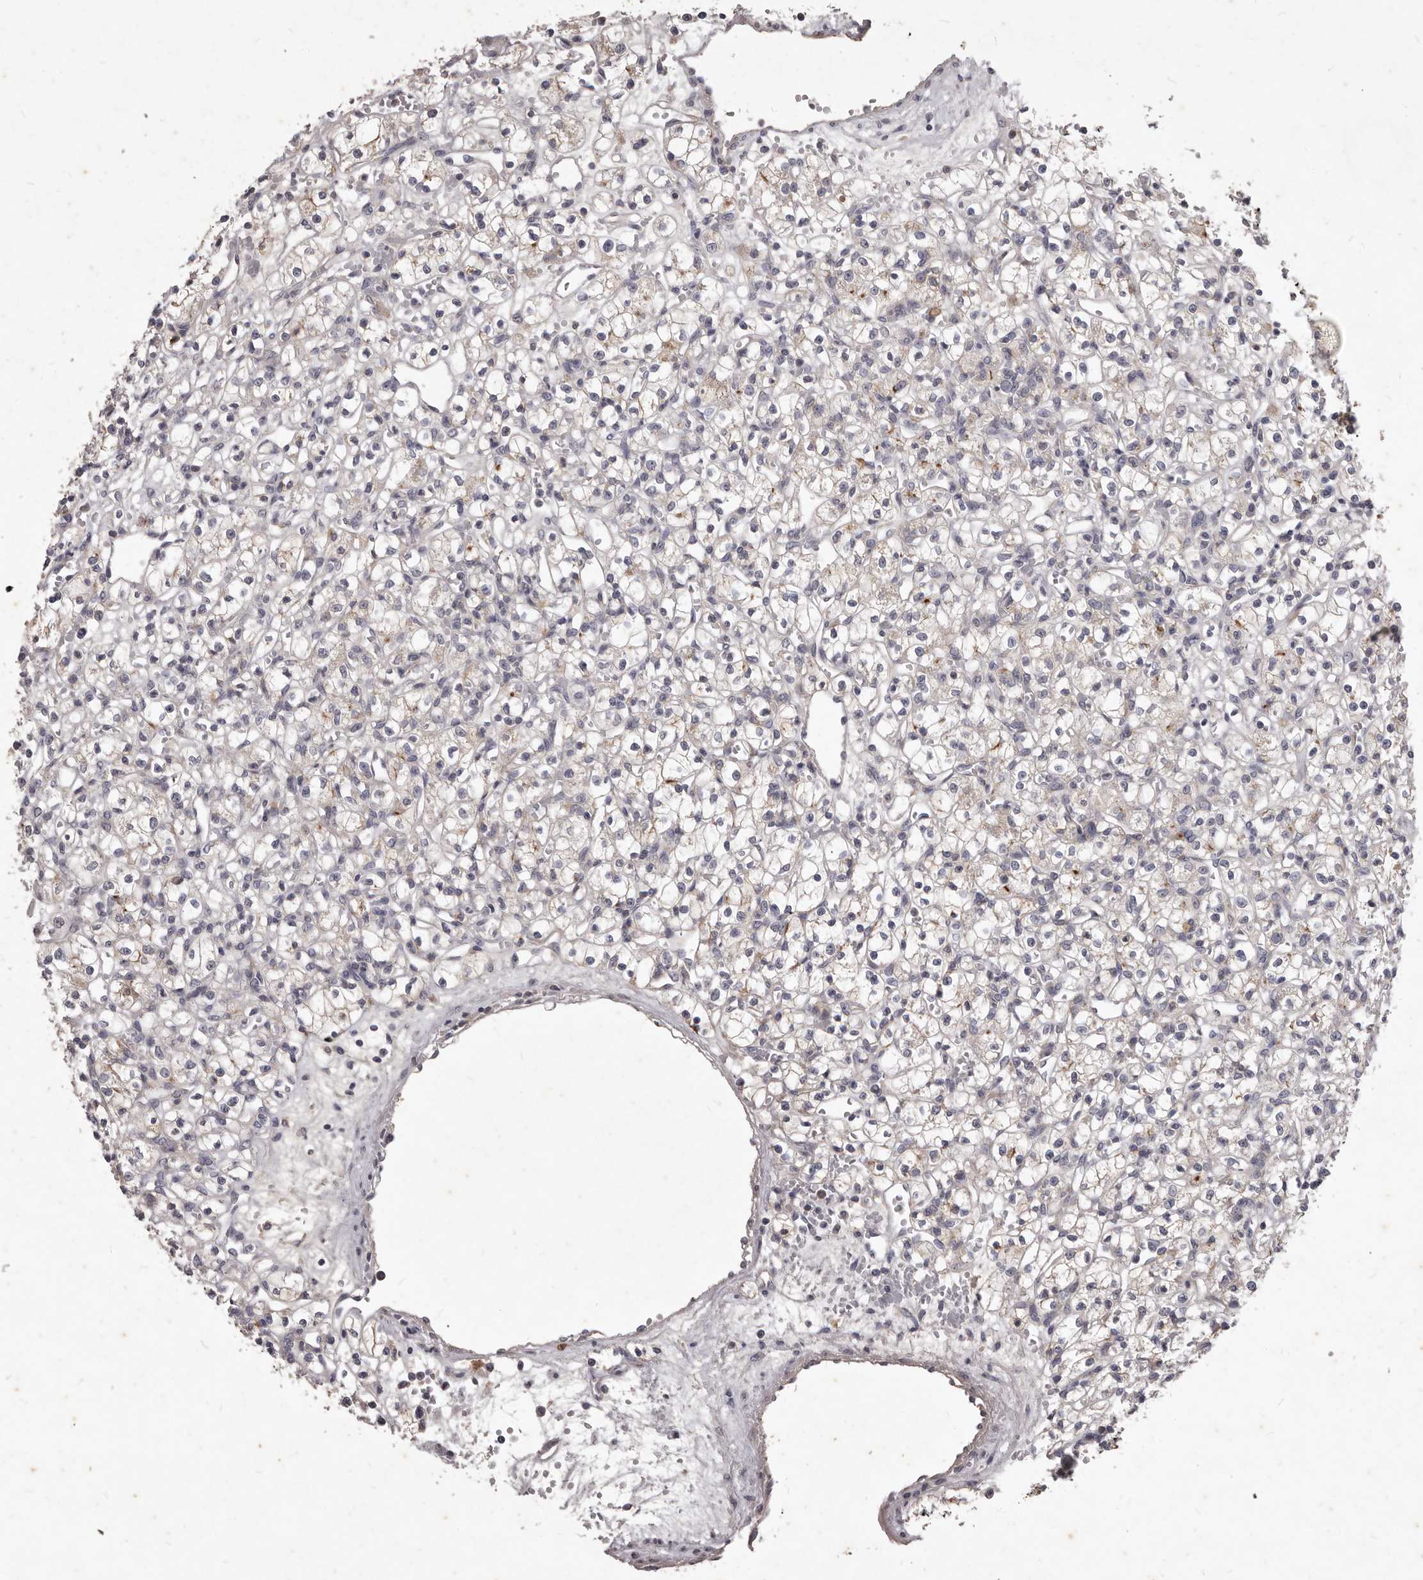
{"staining": {"intensity": "weak", "quantity": "<25%", "location": "cytoplasmic/membranous"}, "tissue": "renal cancer", "cell_type": "Tumor cells", "image_type": "cancer", "snomed": [{"axis": "morphology", "description": "Adenocarcinoma, NOS"}, {"axis": "topography", "description": "Kidney"}], "caption": "Renal cancer (adenocarcinoma) was stained to show a protein in brown. There is no significant expression in tumor cells.", "gene": "GPRC5C", "patient": {"sex": "female", "age": 59}}